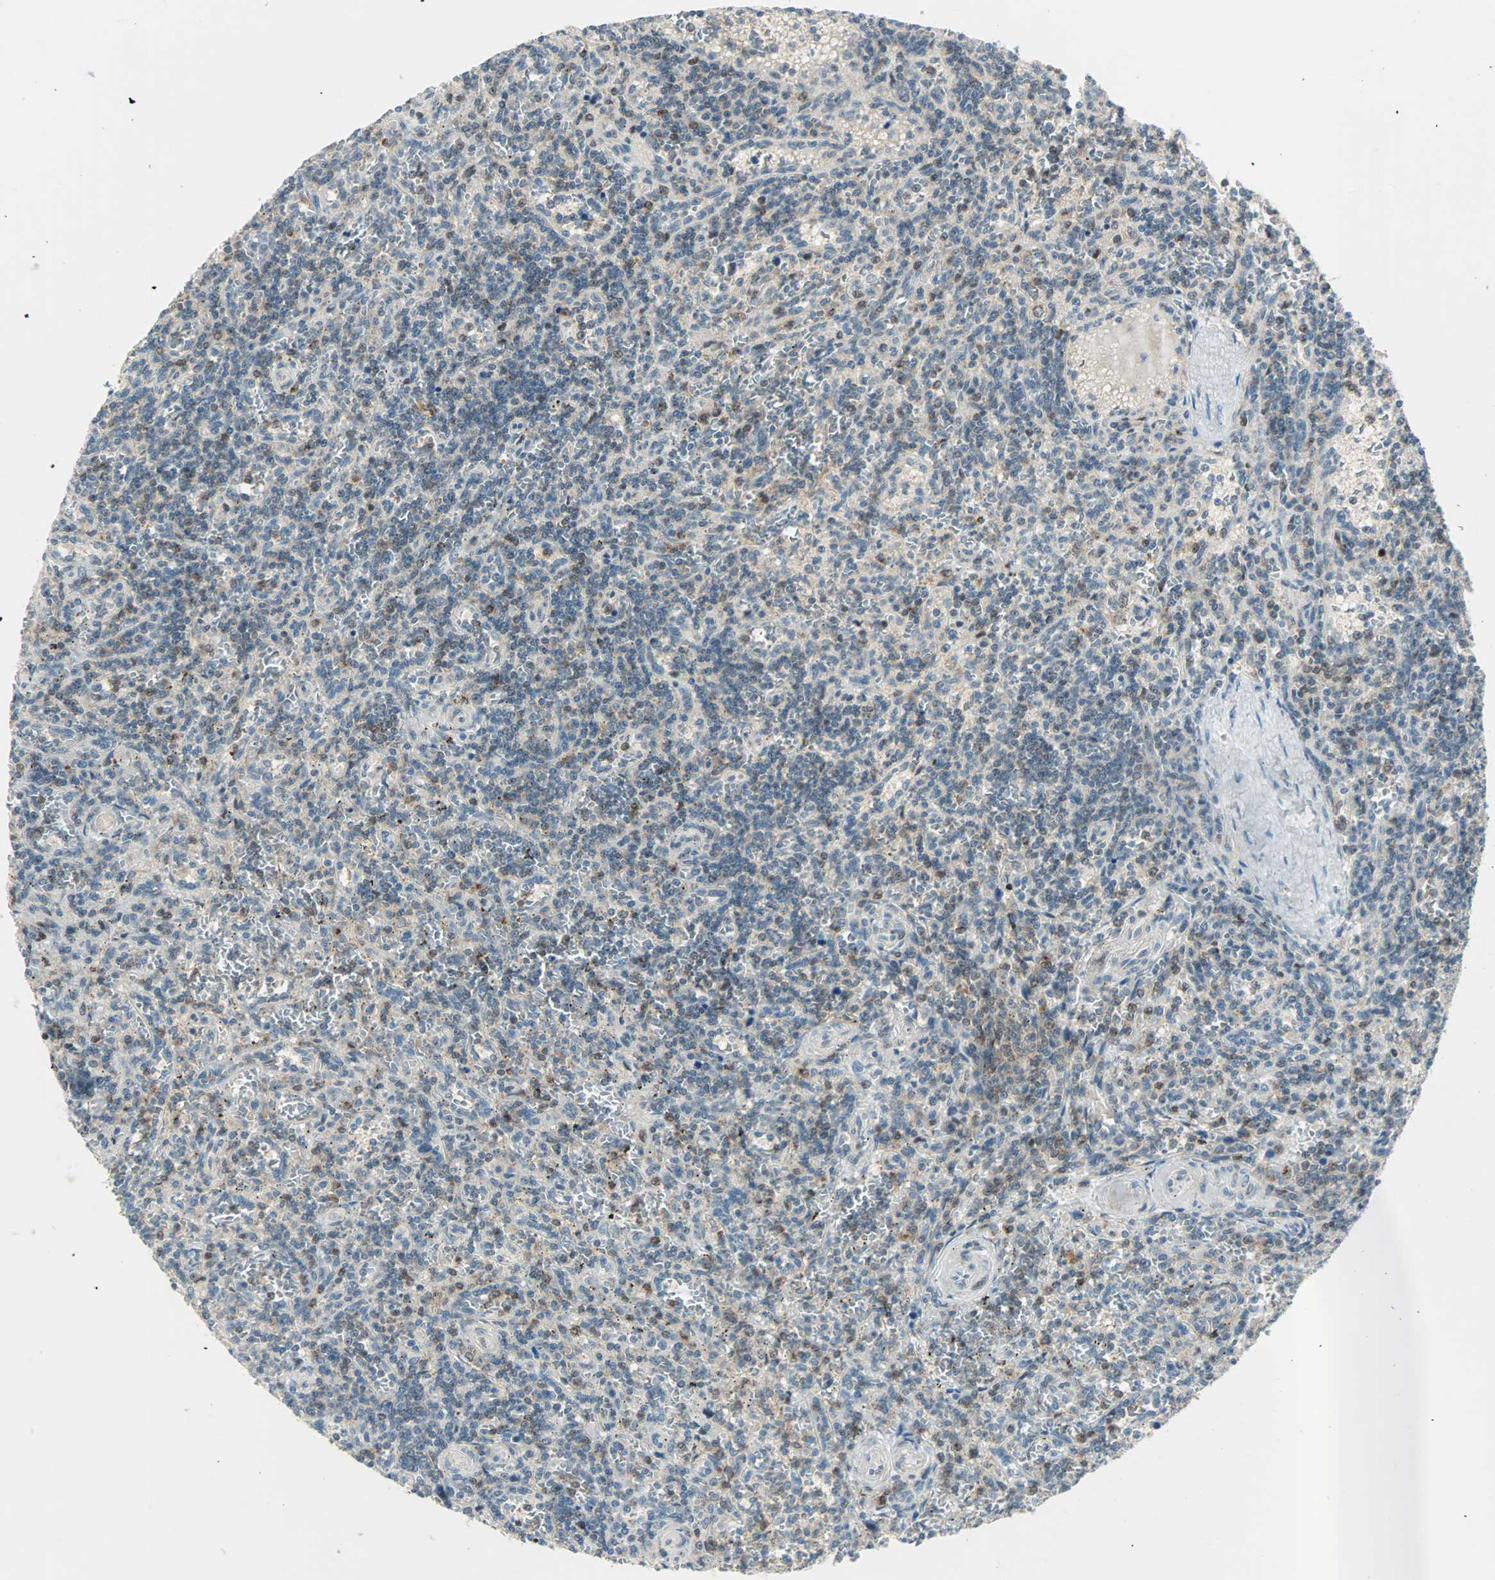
{"staining": {"intensity": "moderate", "quantity": "25%-75%", "location": "cytoplasmic/membranous,nuclear"}, "tissue": "lymphoma", "cell_type": "Tumor cells", "image_type": "cancer", "snomed": [{"axis": "morphology", "description": "Malignant lymphoma, non-Hodgkin's type, Low grade"}, {"axis": "topography", "description": "Spleen"}], "caption": "There is medium levels of moderate cytoplasmic/membranous and nuclear staining in tumor cells of malignant lymphoma, non-Hodgkin's type (low-grade), as demonstrated by immunohistochemical staining (brown color).", "gene": "IL15", "patient": {"sex": "male", "age": 73}}